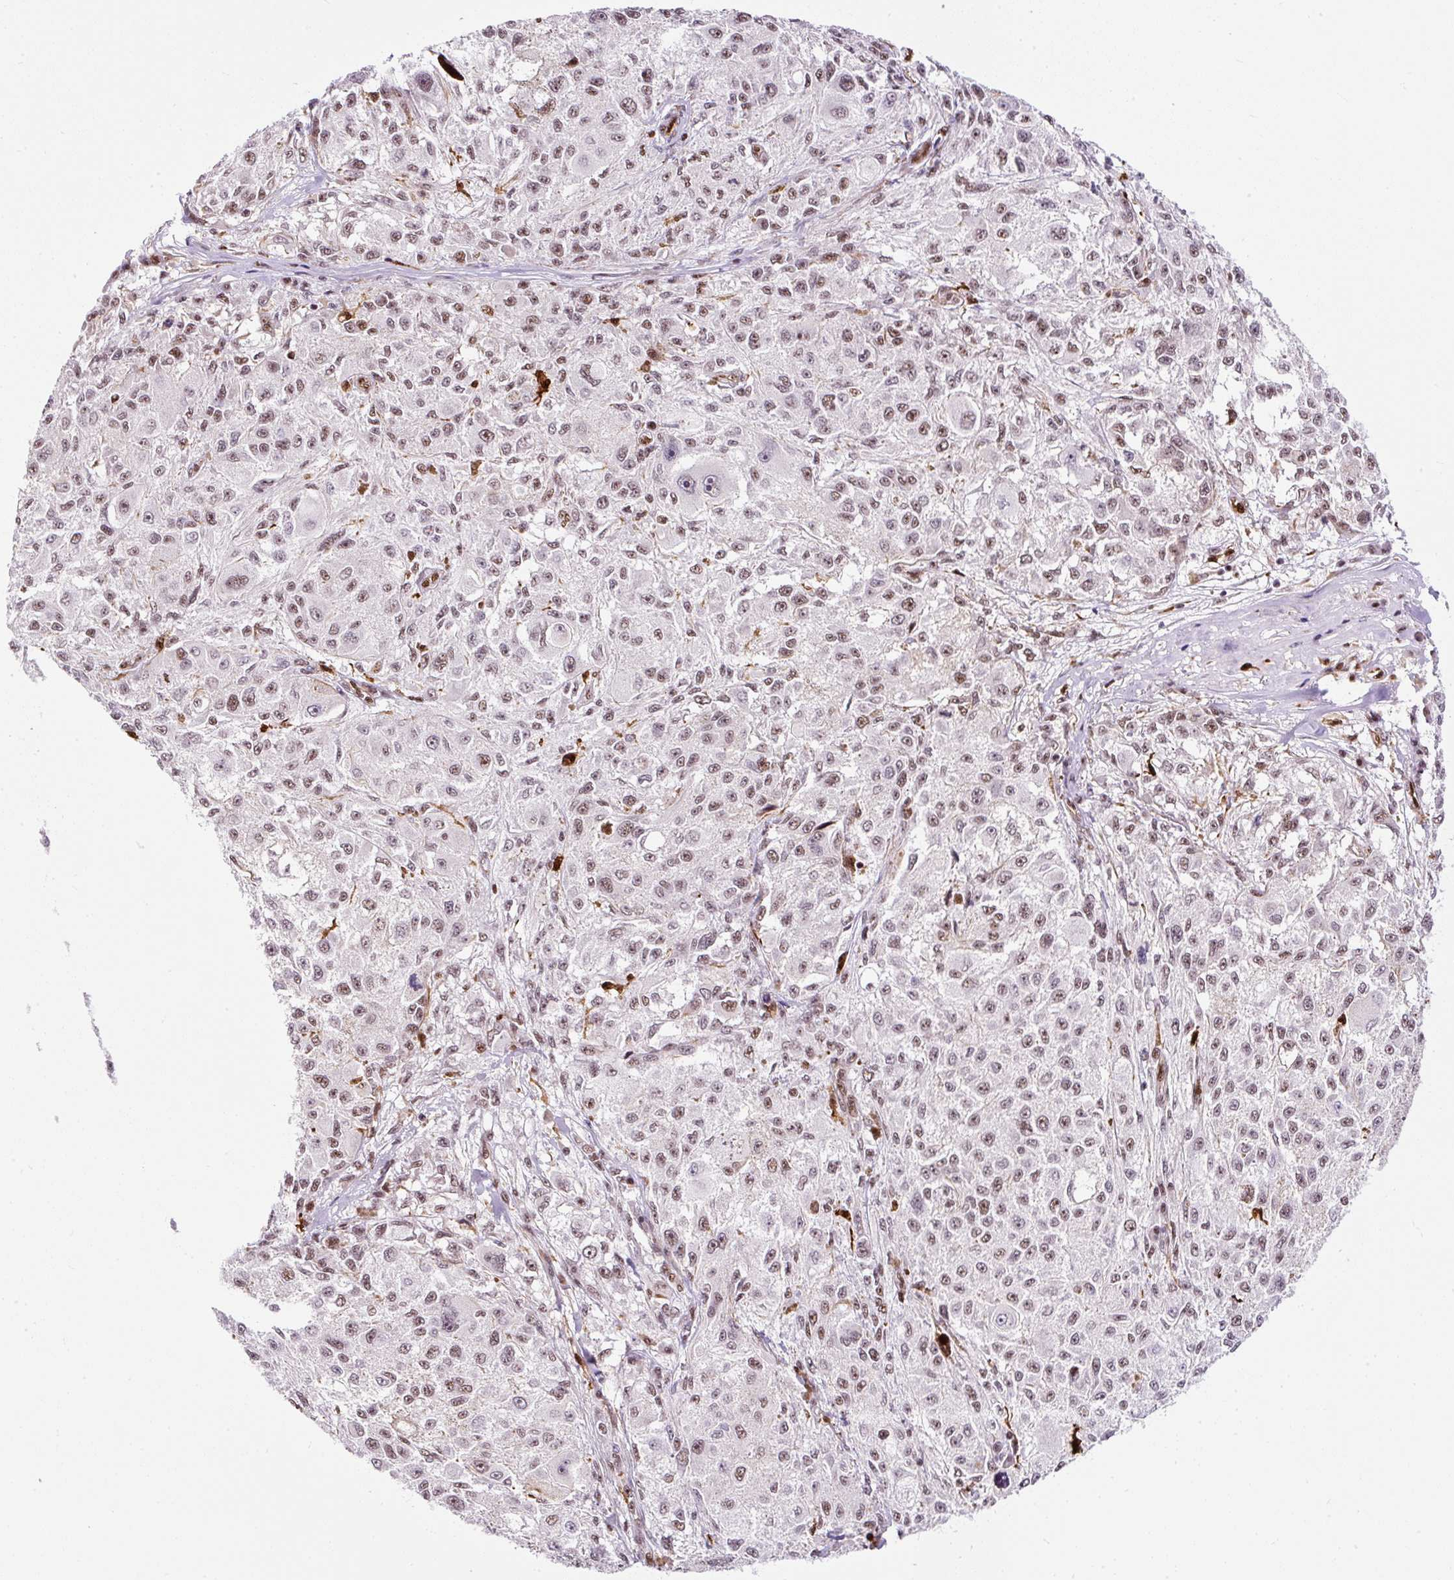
{"staining": {"intensity": "moderate", "quantity": "25%-75%", "location": "nuclear"}, "tissue": "melanoma", "cell_type": "Tumor cells", "image_type": "cancer", "snomed": [{"axis": "morphology", "description": "Necrosis, NOS"}, {"axis": "morphology", "description": "Malignant melanoma, NOS"}, {"axis": "topography", "description": "Skin"}], "caption": "A medium amount of moderate nuclear positivity is present in about 25%-75% of tumor cells in melanoma tissue. (IHC, brightfield microscopy, high magnification).", "gene": "LUC7L2", "patient": {"sex": "female", "age": 87}}